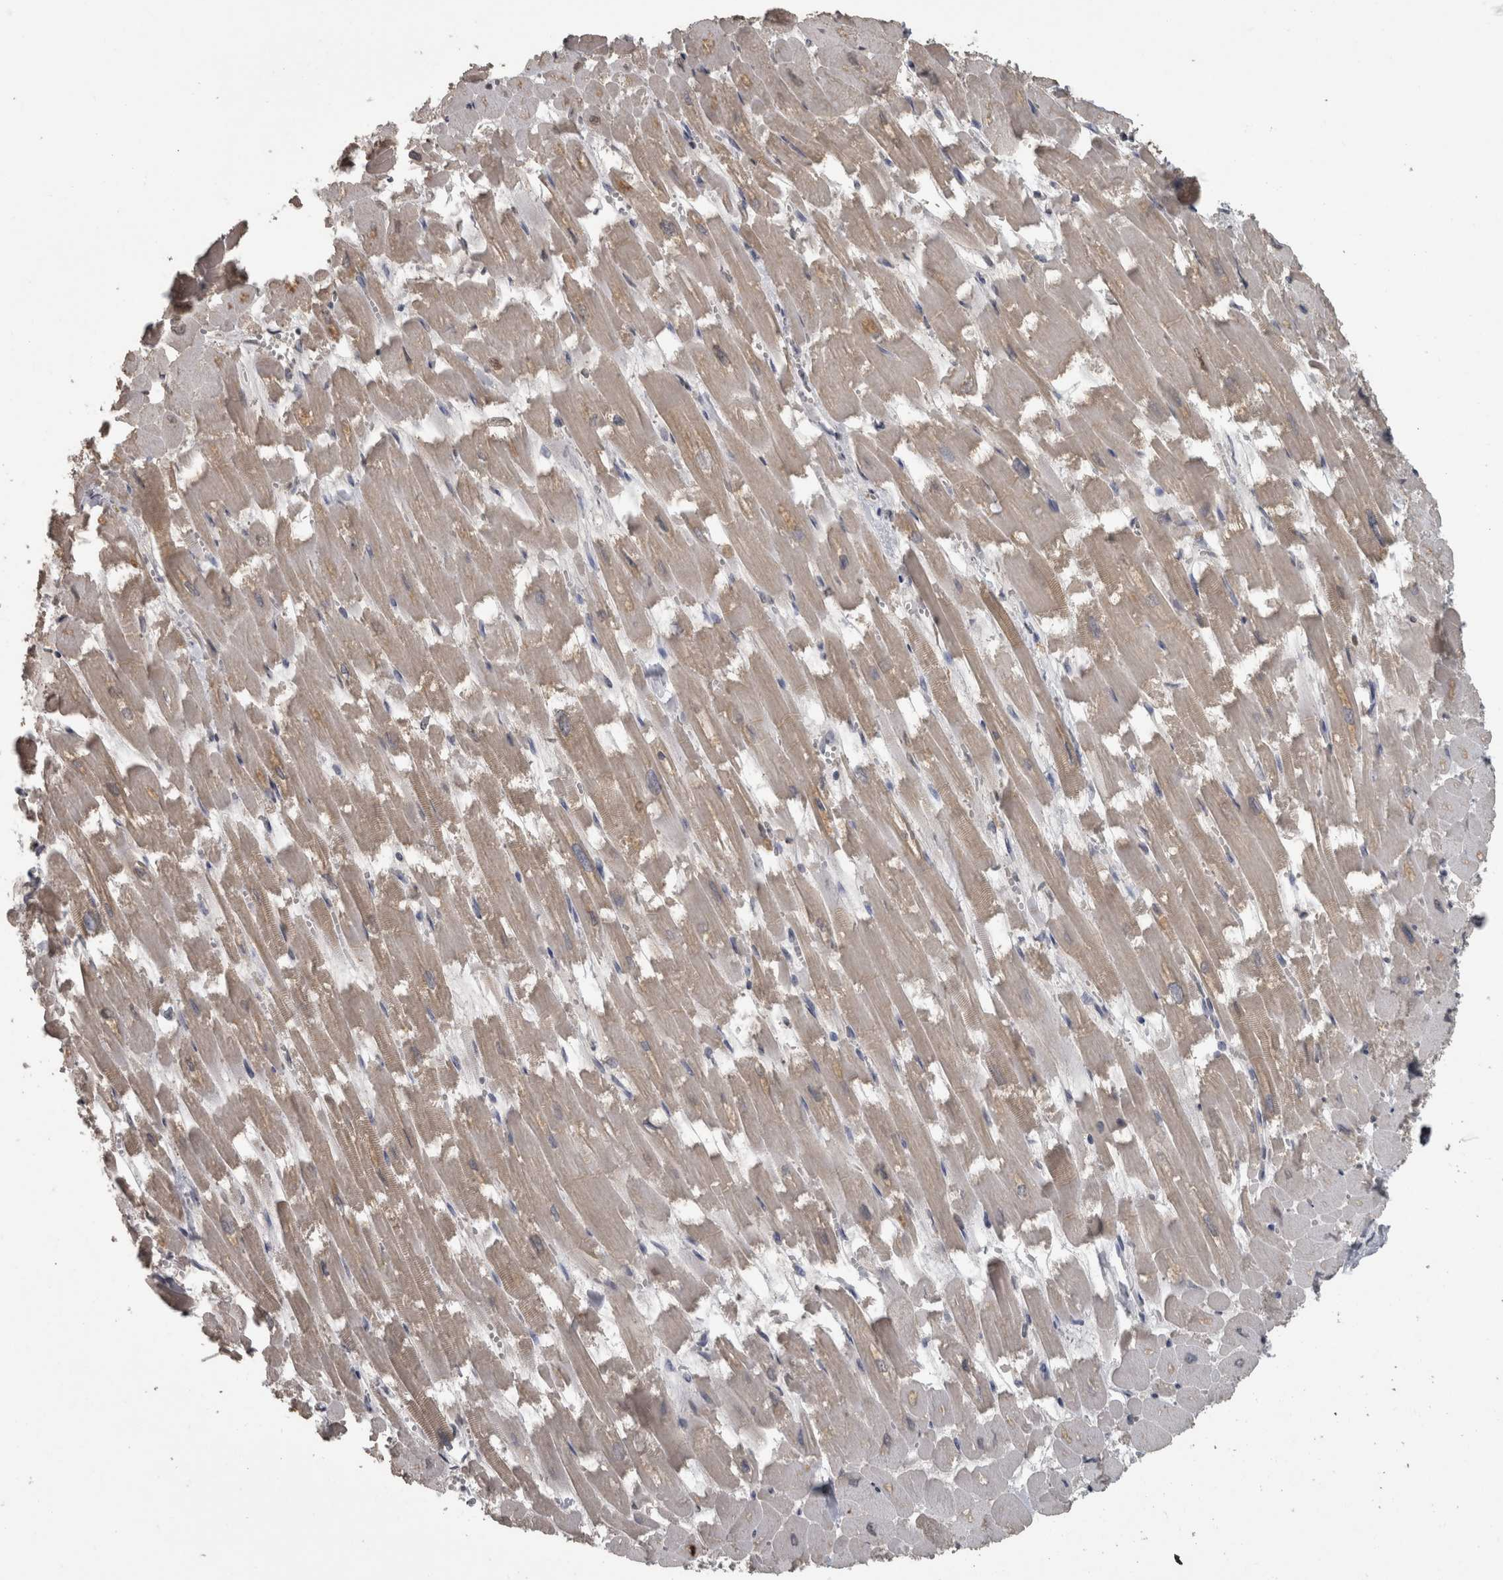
{"staining": {"intensity": "weak", "quantity": "<25%", "location": "cytoplasmic/membranous"}, "tissue": "heart muscle", "cell_type": "Cardiomyocytes", "image_type": "normal", "snomed": [{"axis": "morphology", "description": "Normal tissue, NOS"}, {"axis": "topography", "description": "Heart"}], "caption": "Immunohistochemistry (IHC) image of normal heart muscle: human heart muscle stained with DAB reveals no significant protein expression in cardiomyocytes.", "gene": "PIK3AP1", "patient": {"sex": "male", "age": 54}}